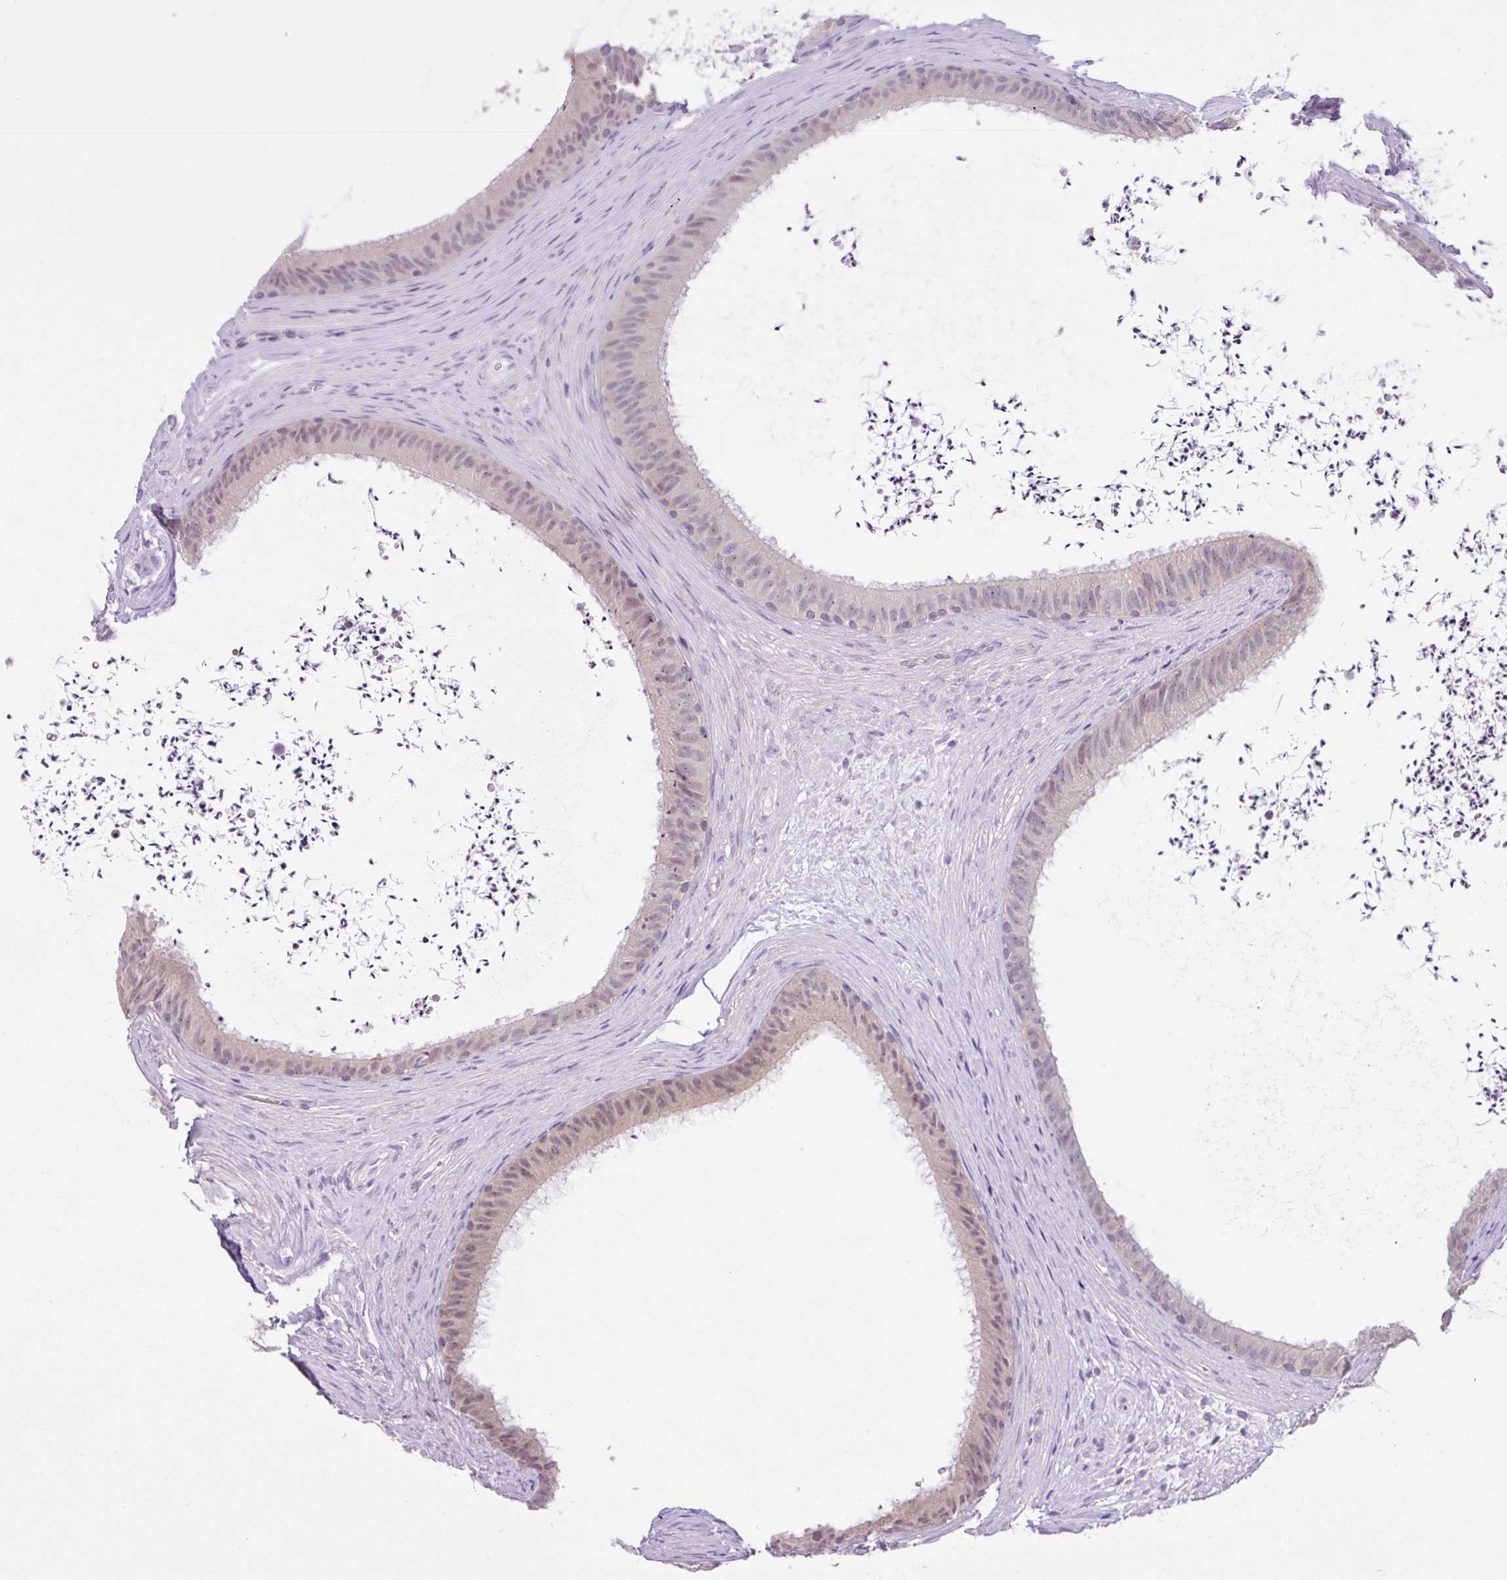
{"staining": {"intensity": "weak", "quantity": "<25%", "location": "nuclear"}, "tissue": "epididymis", "cell_type": "Glandular cells", "image_type": "normal", "snomed": [{"axis": "morphology", "description": "Normal tissue, NOS"}, {"axis": "topography", "description": "Testis"}, {"axis": "topography", "description": "Epididymis"}], "caption": "A histopathology image of human epididymis is negative for staining in glandular cells. (DAB immunohistochemistry, high magnification).", "gene": "TONSL", "patient": {"sex": "male", "age": 41}}